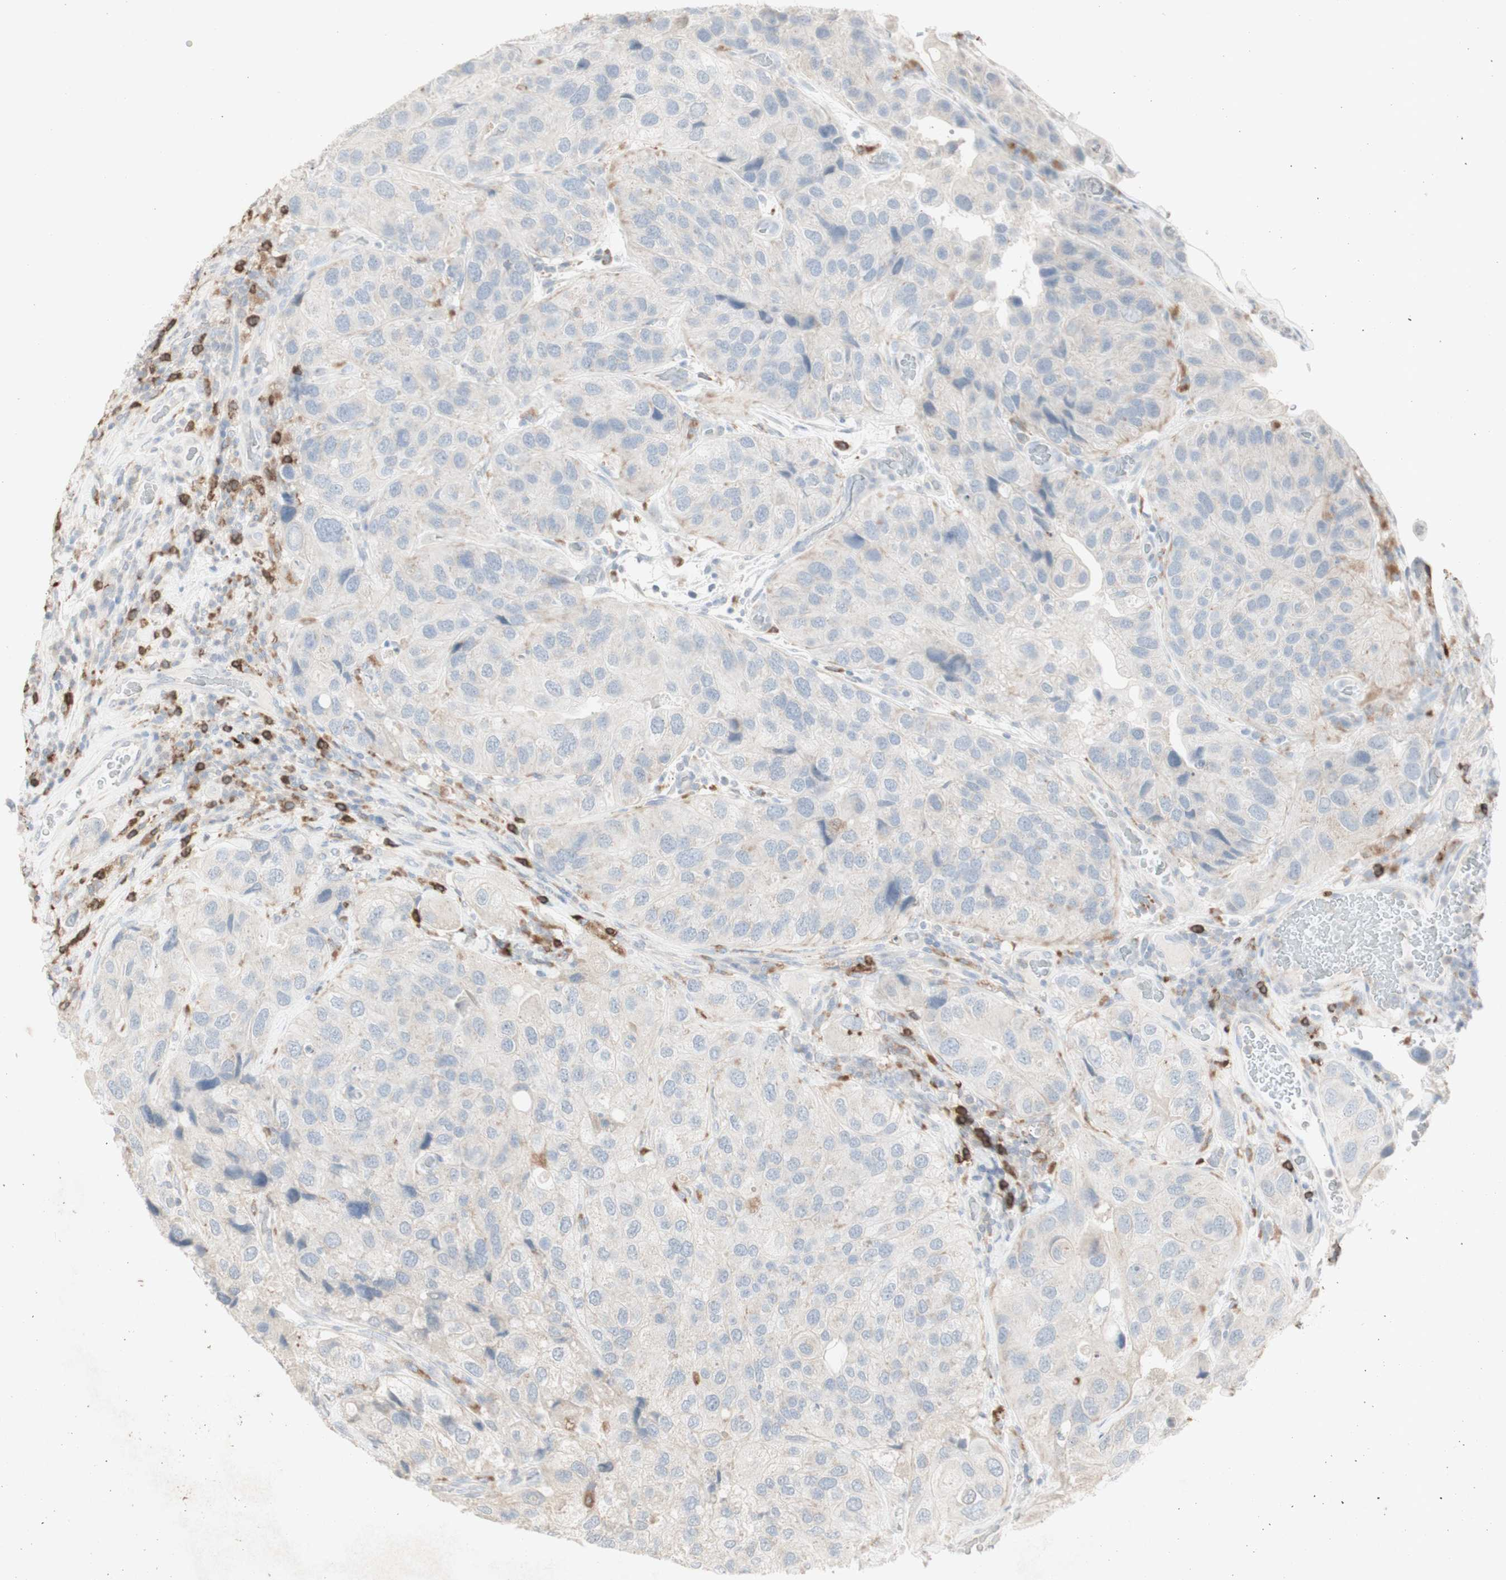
{"staining": {"intensity": "negative", "quantity": "none", "location": "none"}, "tissue": "urothelial cancer", "cell_type": "Tumor cells", "image_type": "cancer", "snomed": [{"axis": "morphology", "description": "Urothelial carcinoma, High grade"}, {"axis": "topography", "description": "Urinary bladder"}], "caption": "High power microscopy photomicrograph of an immunohistochemistry image of urothelial carcinoma (high-grade), revealing no significant staining in tumor cells.", "gene": "ATP6V1B1", "patient": {"sex": "female", "age": 64}}